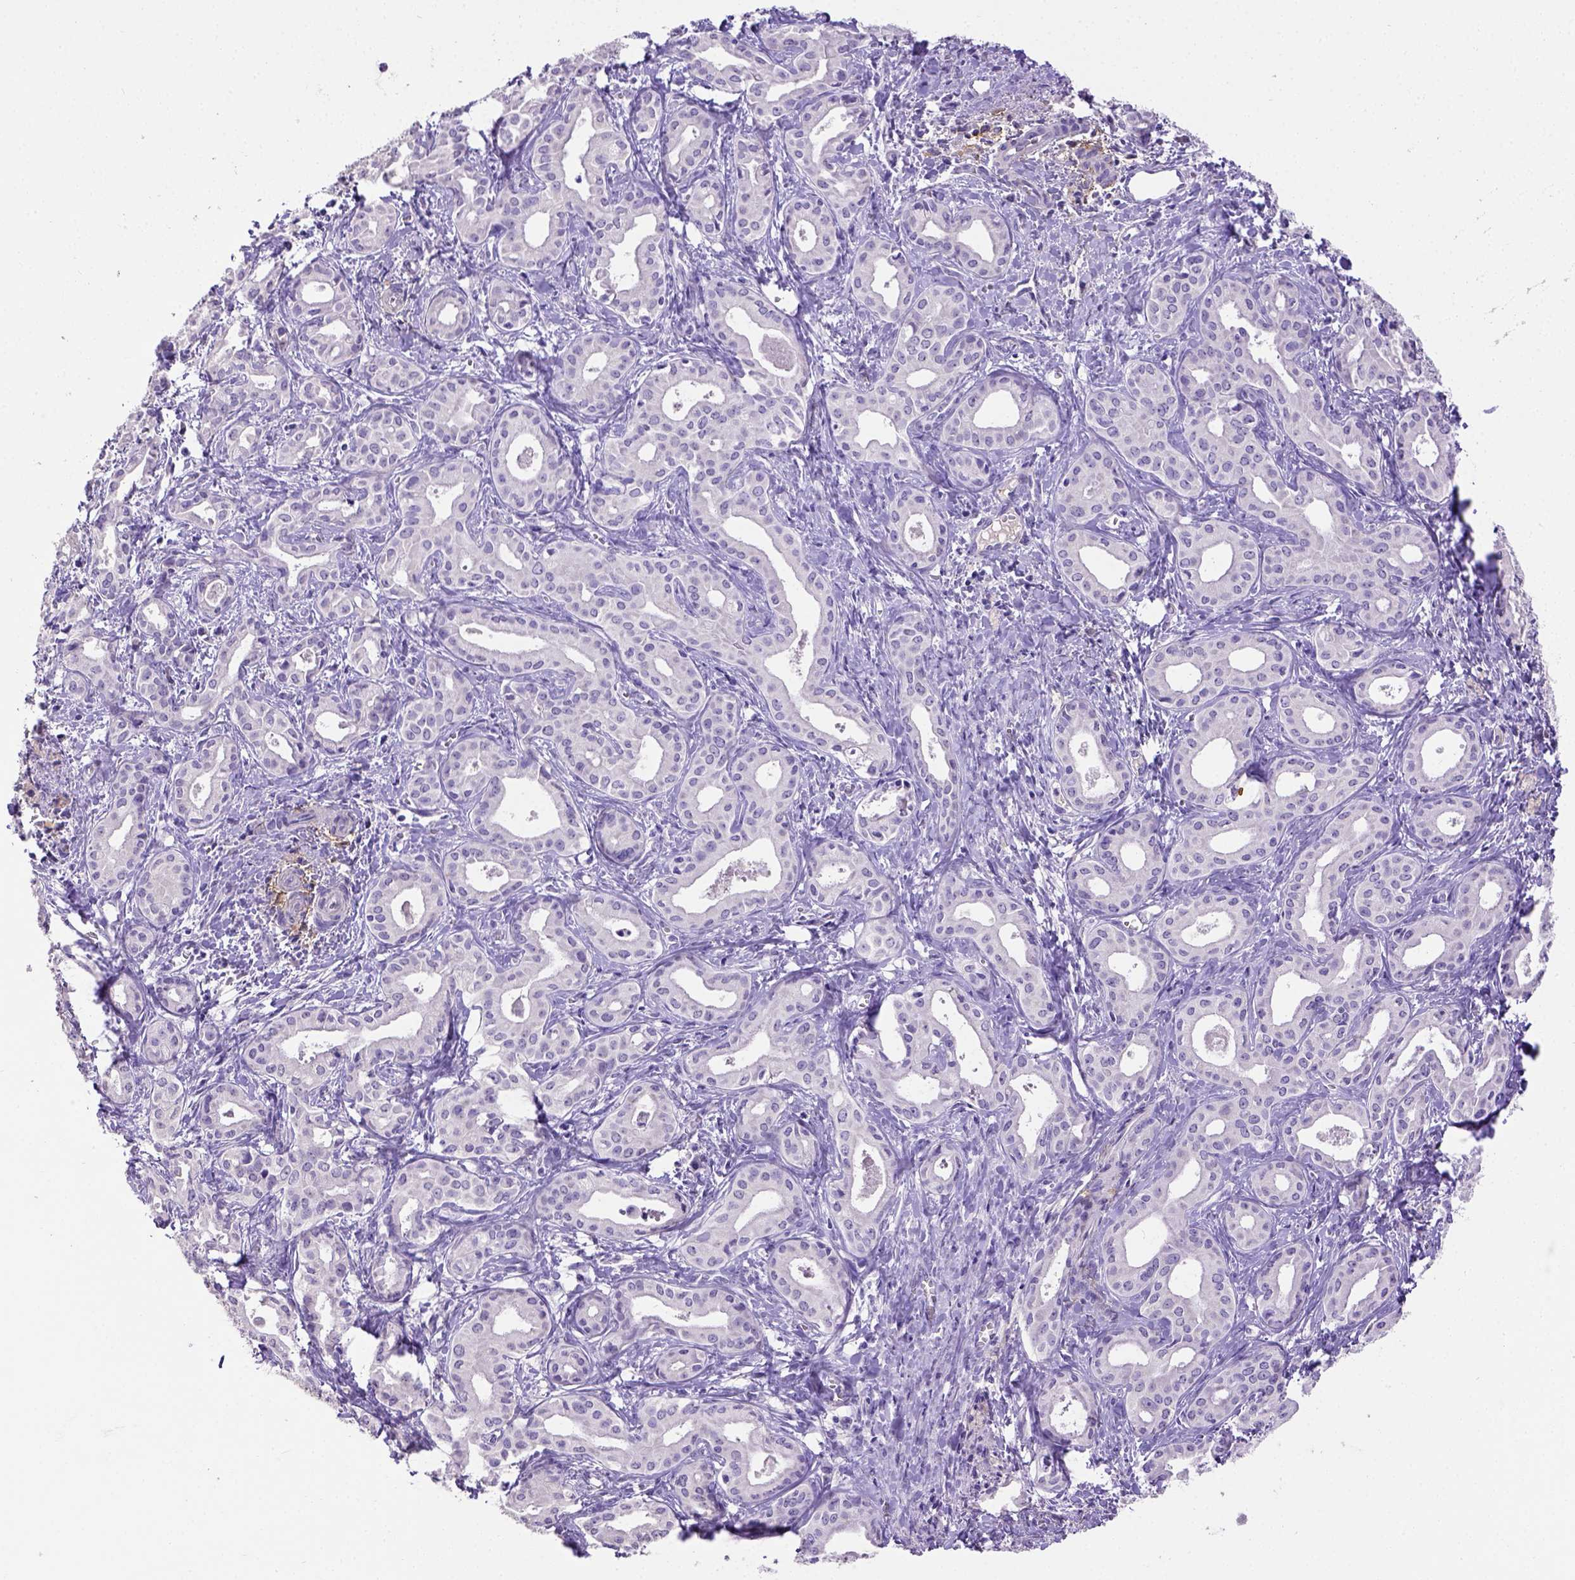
{"staining": {"intensity": "negative", "quantity": "none", "location": "none"}, "tissue": "liver cancer", "cell_type": "Tumor cells", "image_type": "cancer", "snomed": [{"axis": "morphology", "description": "Cholangiocarcinoma"}, {"axis": "topography", "description": "Liver"}], "caption": "A micrograph of liver cancer stained for a protein demonstrates no brown staining in tumor cells.", "gene": "B3GAT1", "patient": {"sex": "female", "age": 65}}